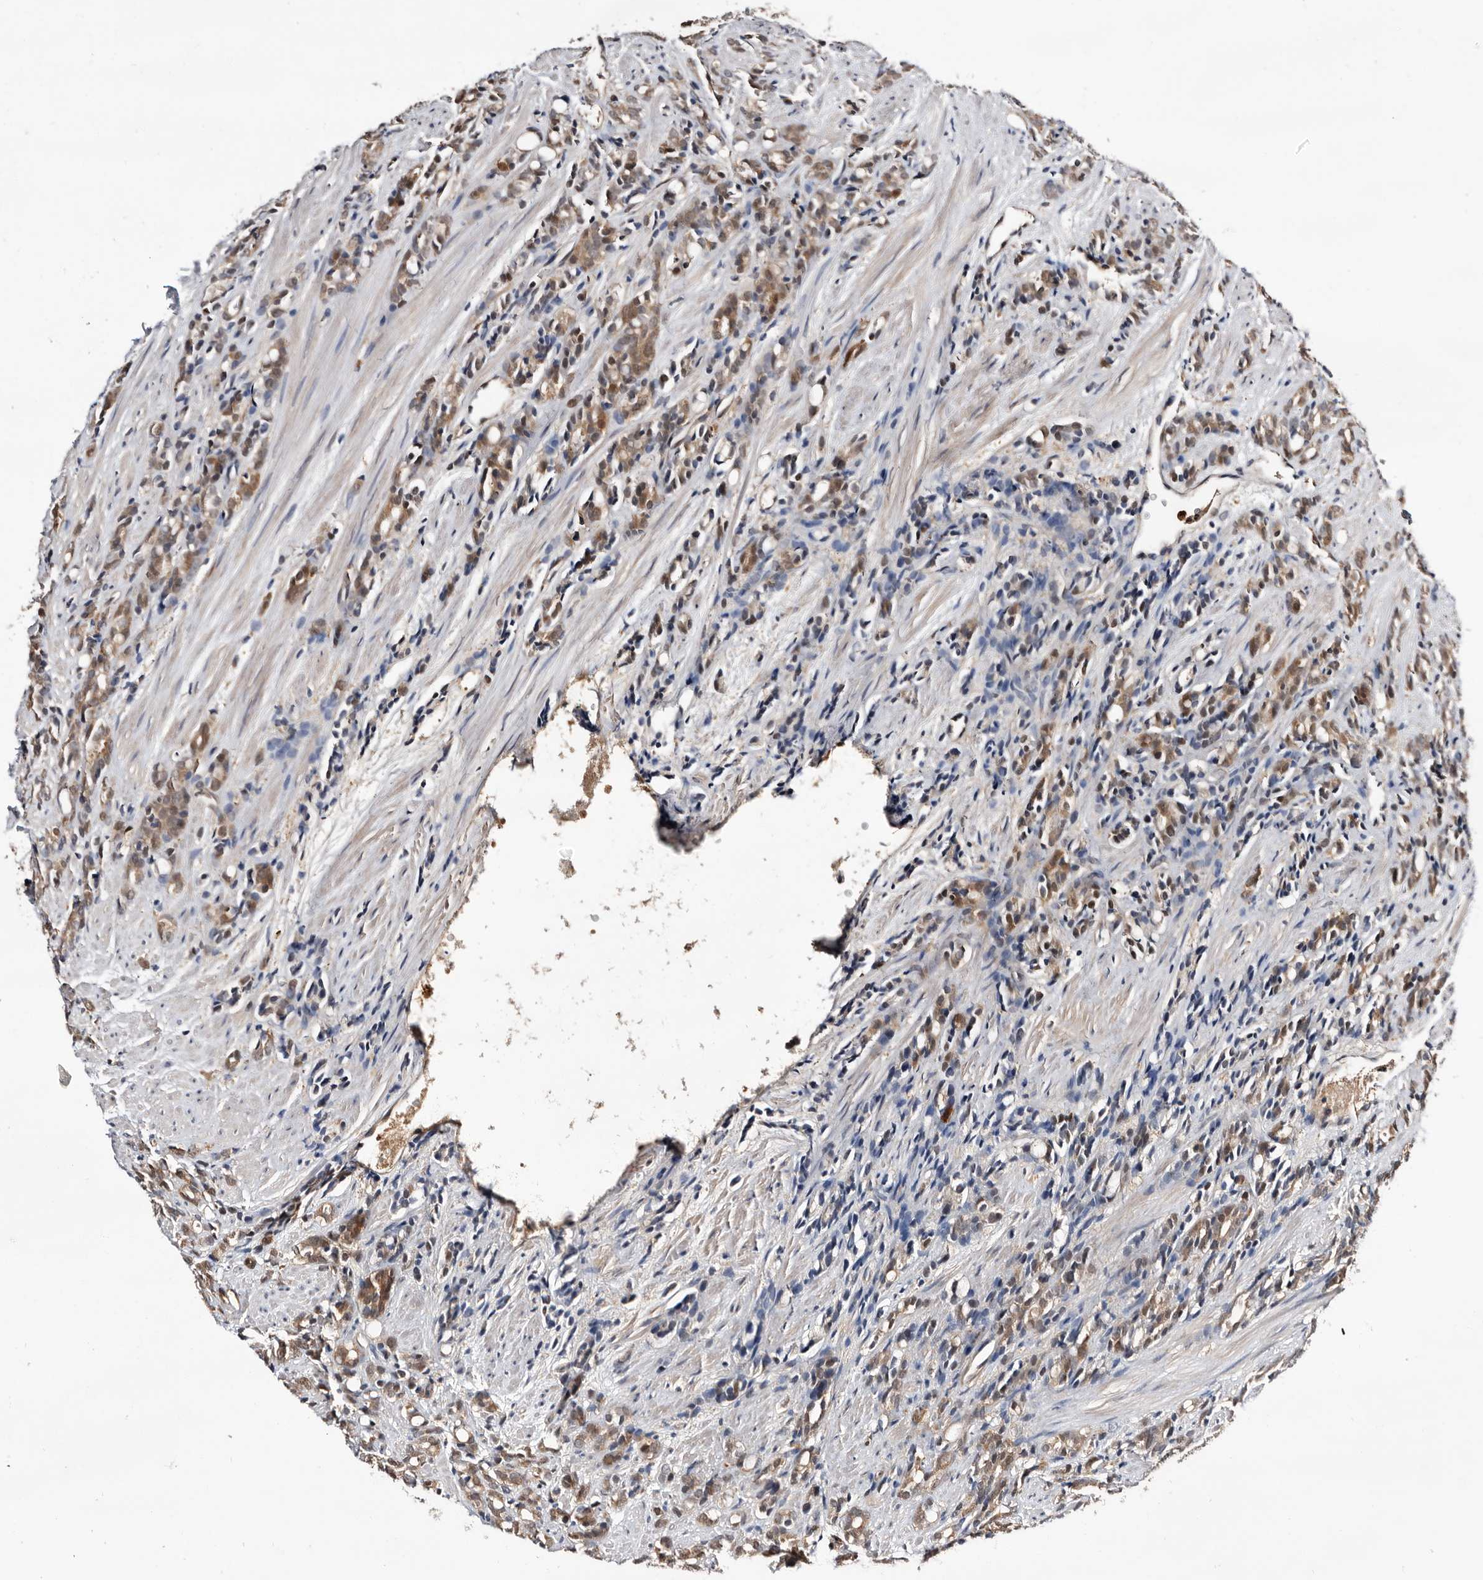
{"staining": {"intensity": "weak", "quantity": "25%-75%", "location": "cytoplasmic/membranous,nuclear"}, "tissue": "prostate cancer", "cell_type": "Tumor cells", "image_type": "cancer", "snomed": [{"axis": "morphology", "description": "Adenocarcinoma, High grade"}, {"axis": "topography", "description": "Prostate"}], "caption": "Immunohistochemical staining of human prostate cancer (high-grade adenocarcinoma) displays low levels of weak cytoplasmic/membranous and nuclear protein positivity in approximately 25%-75% of tumor cells.", "gene": "TP53I3", "patient": {"sex": "male", "age": 62}}